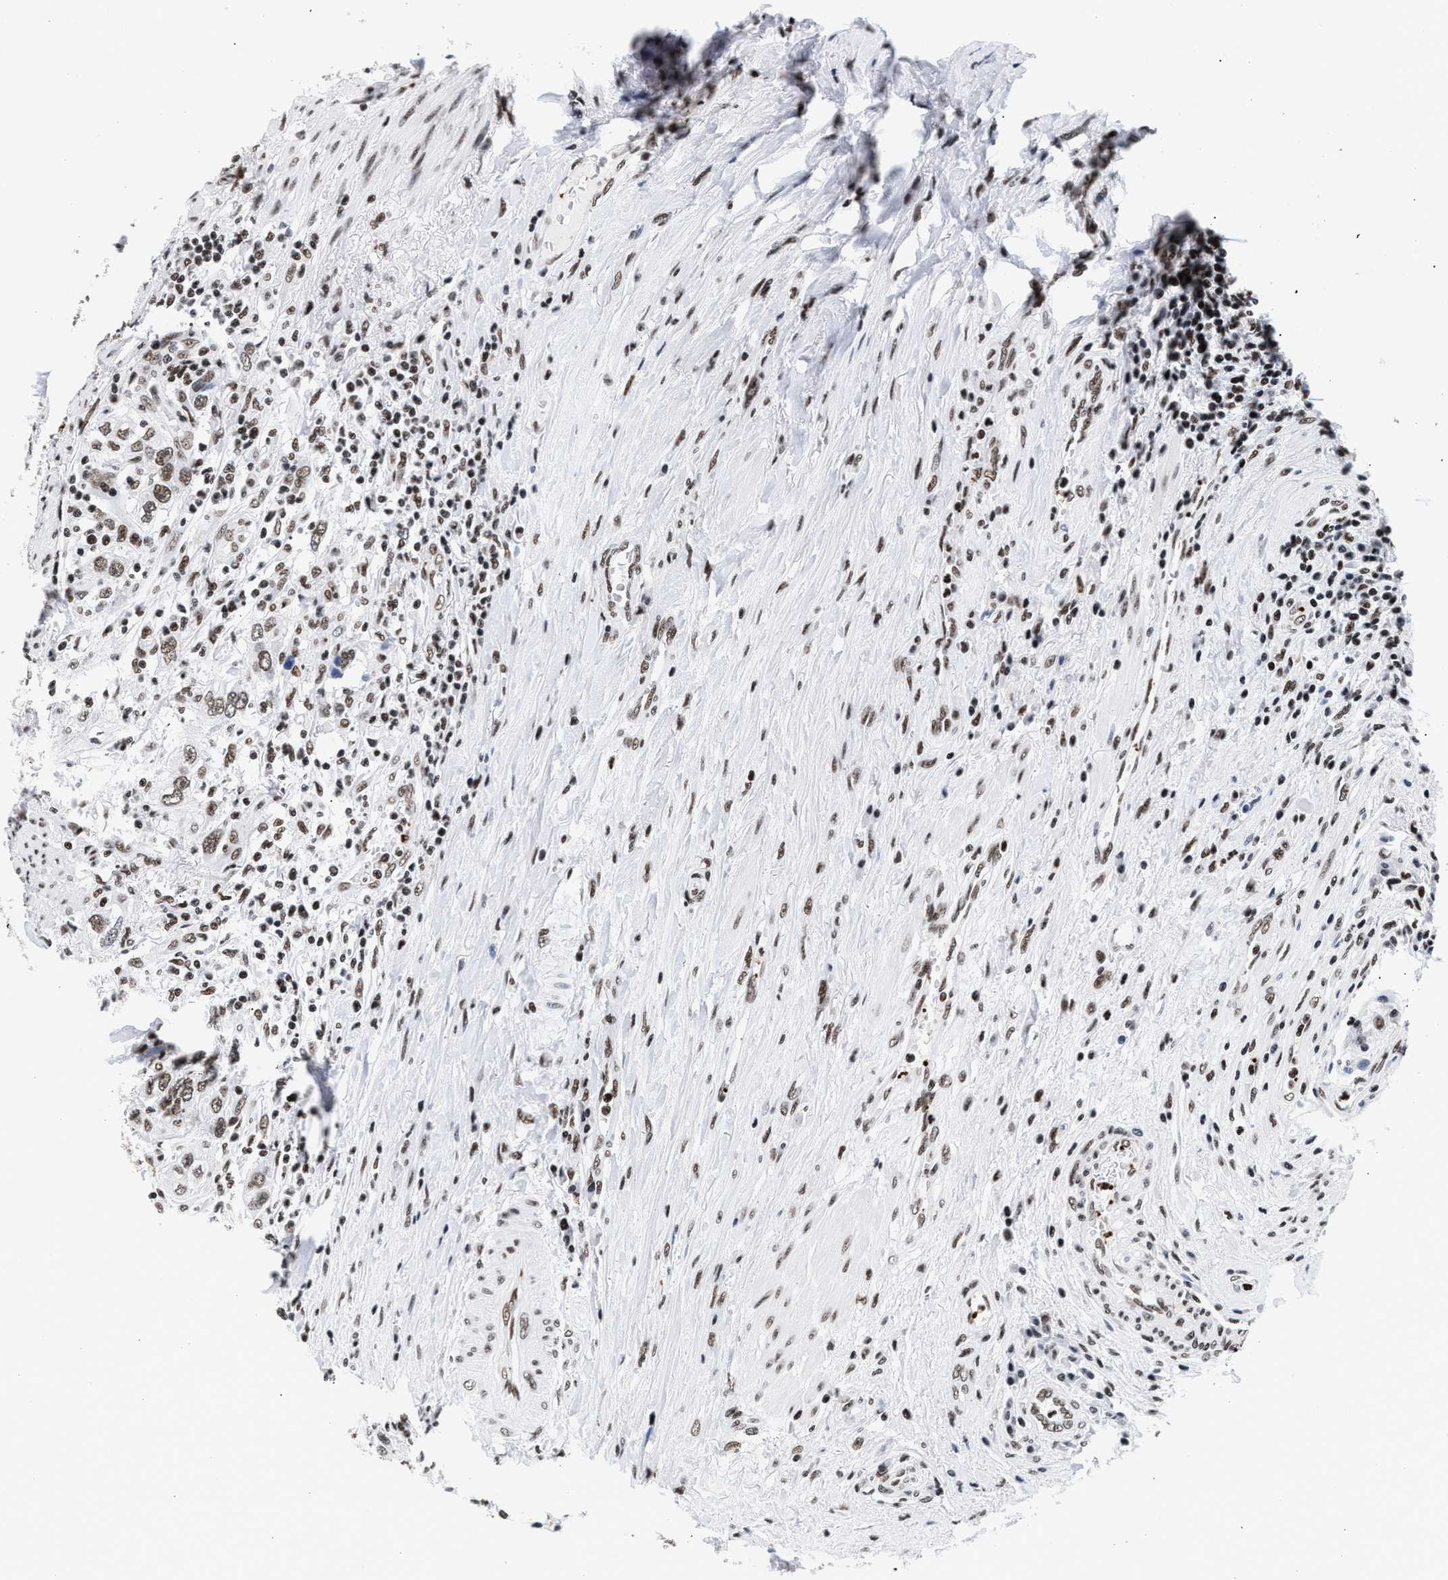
{"staining": {"intensity": "moderate", "quantity": ">75%", "location": "nuclear"}, "tissue": "urothelial cancer", "cell_type": "Tumor cells", "image_type": "cancer", "snomed": [{"axis": "morphology", "description": "Urothelial carcinoma, High grade"}, {"axis": "topography", "description": "Urinary bladder"}], "caption": "Immunohistochemical staining of human urothelial cancer displays medium levels of moderate nuclear protein expression in about >75% of tumor cells.", "gene": "RAD21", "patient": {"sex": "female", "age": 80}}